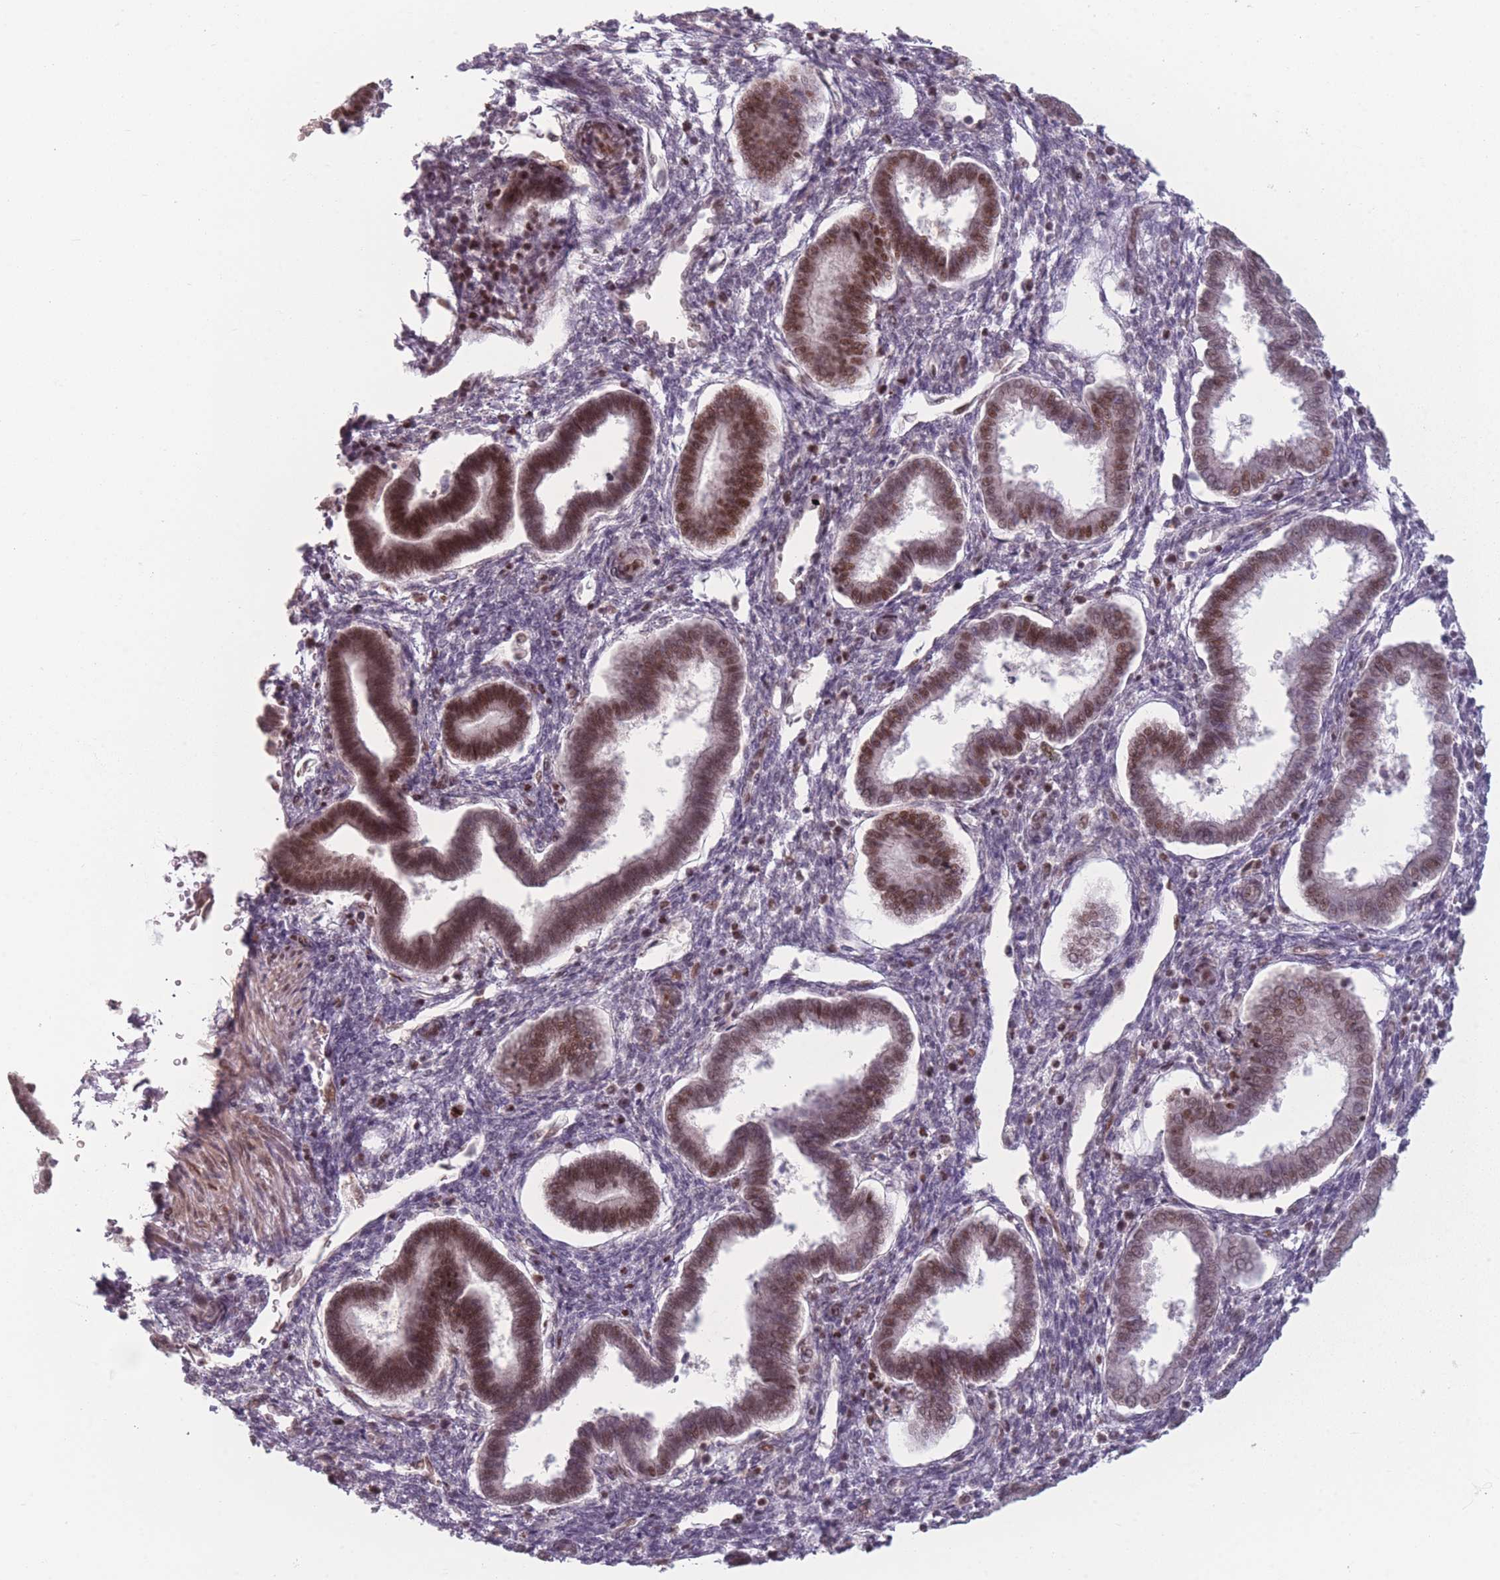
{"staining": {"intensity": "negative", "quantity": "none", "location": "none"}, "tissue": "endometrium", "cell_type": "Cells in endometrial stroma", "image_type": "normal", "snomed": [{"axis": "morphology", "description": "Normal tissue, NOS"}, {"axis": "topography", "description": "Endometrium"}], "caption": "High power microscopy image of an immunohistochemistry image of normal endometrium, revealing no significant positivity in cells in endometrial stroma.", "gene": "OR10C1", "patient": {"sex": "female", "age": 24}}